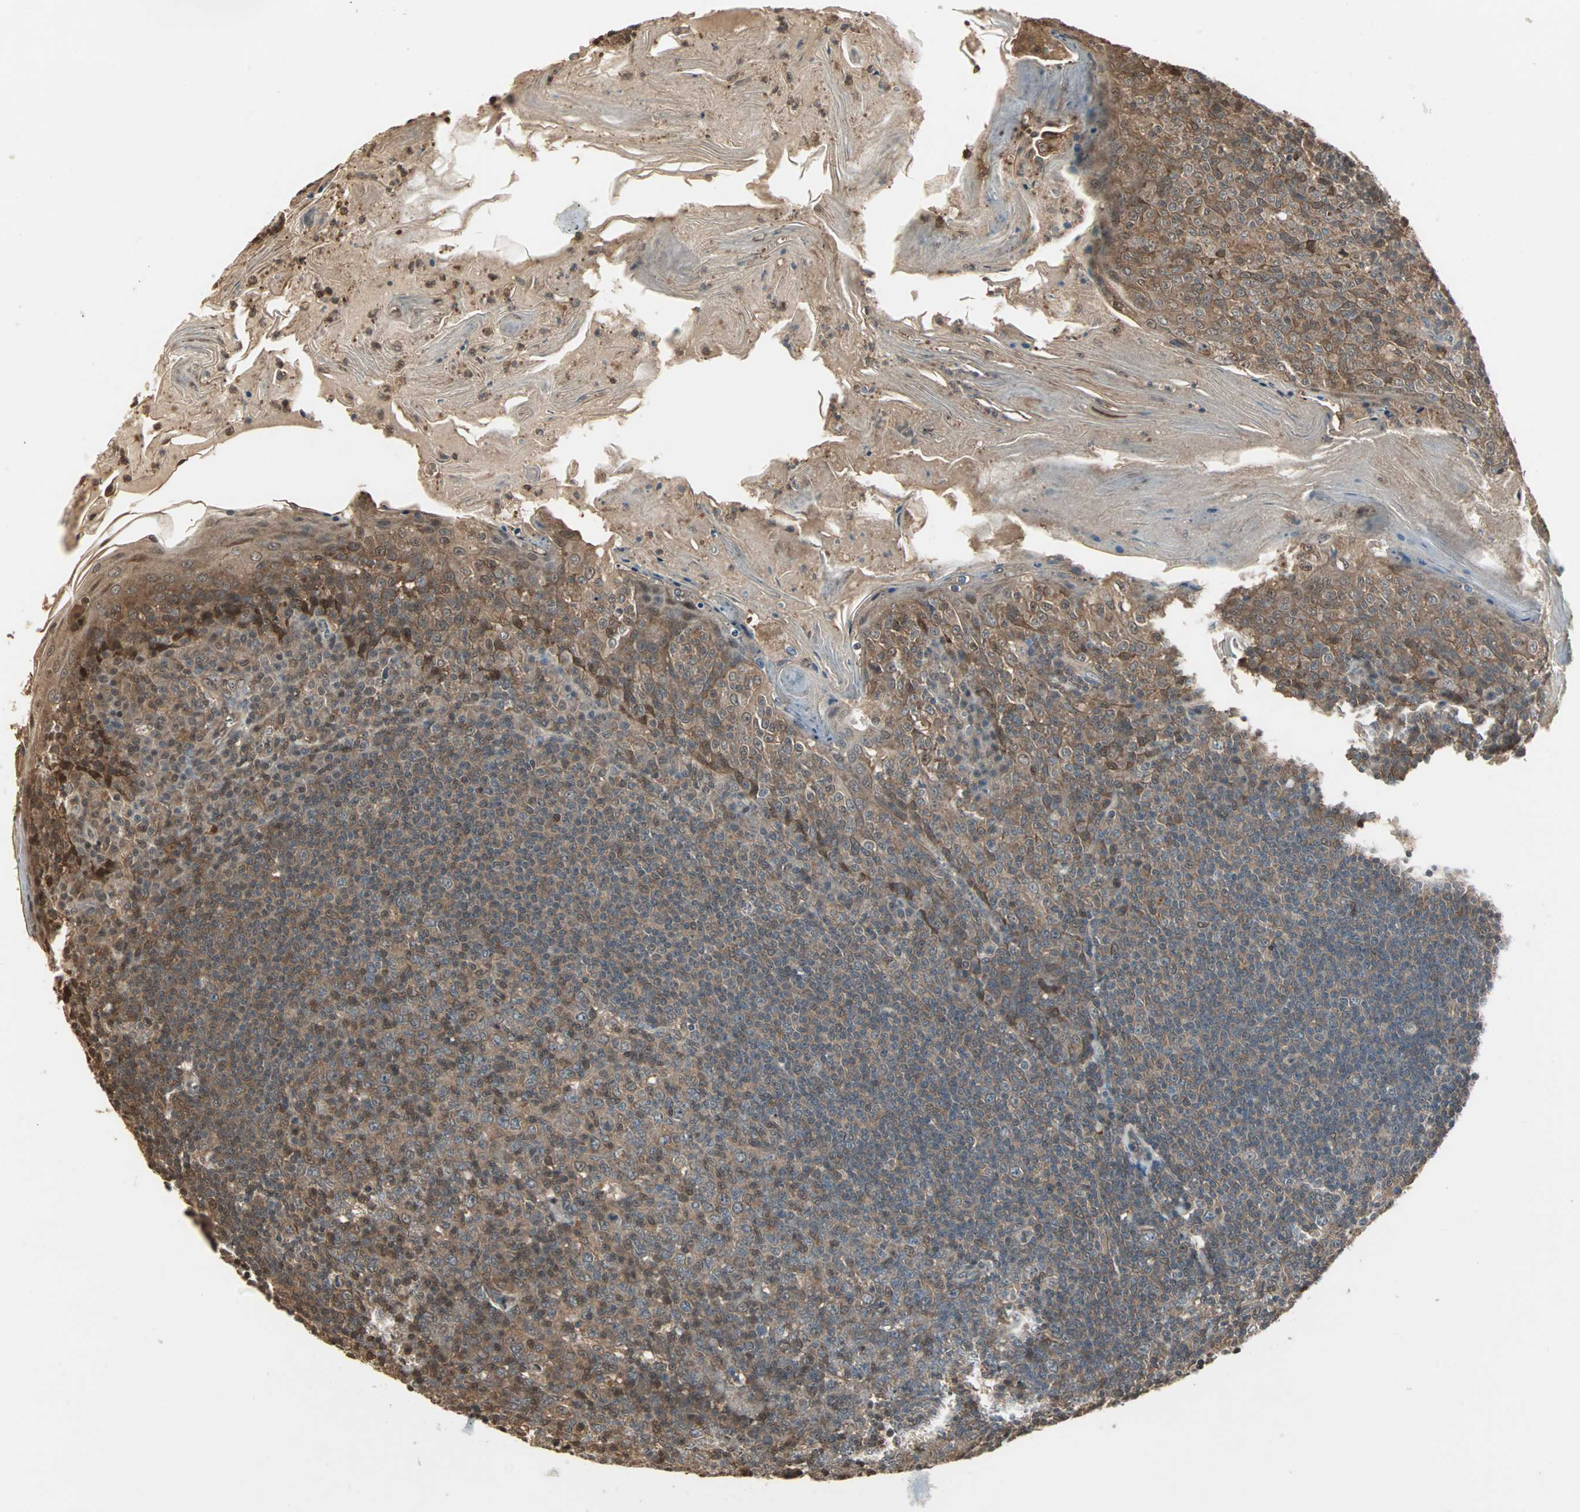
{"staining": {"intensity": "moderate", "quantity": ">75%", "location": "cytoplasmic/membranous,nuclear"}, "tissue": "tonsil", "cell_type": "Germinal center cells", "image_type": "normal", "snomed": [{"axis": "morphology", "description": "Normal tissue, NOS"}, {"axis": "topography", "description": "Tonsil"}], "caption": "Immunohistochemical staining of unremarkable tonsil demonstrates medium levels of moderate cytoplasmic/membranous,nuclear positivity in about >75% of germinal center cells.", "gene": "DRG2", "patient": {"sex": "male", "age": 31}}